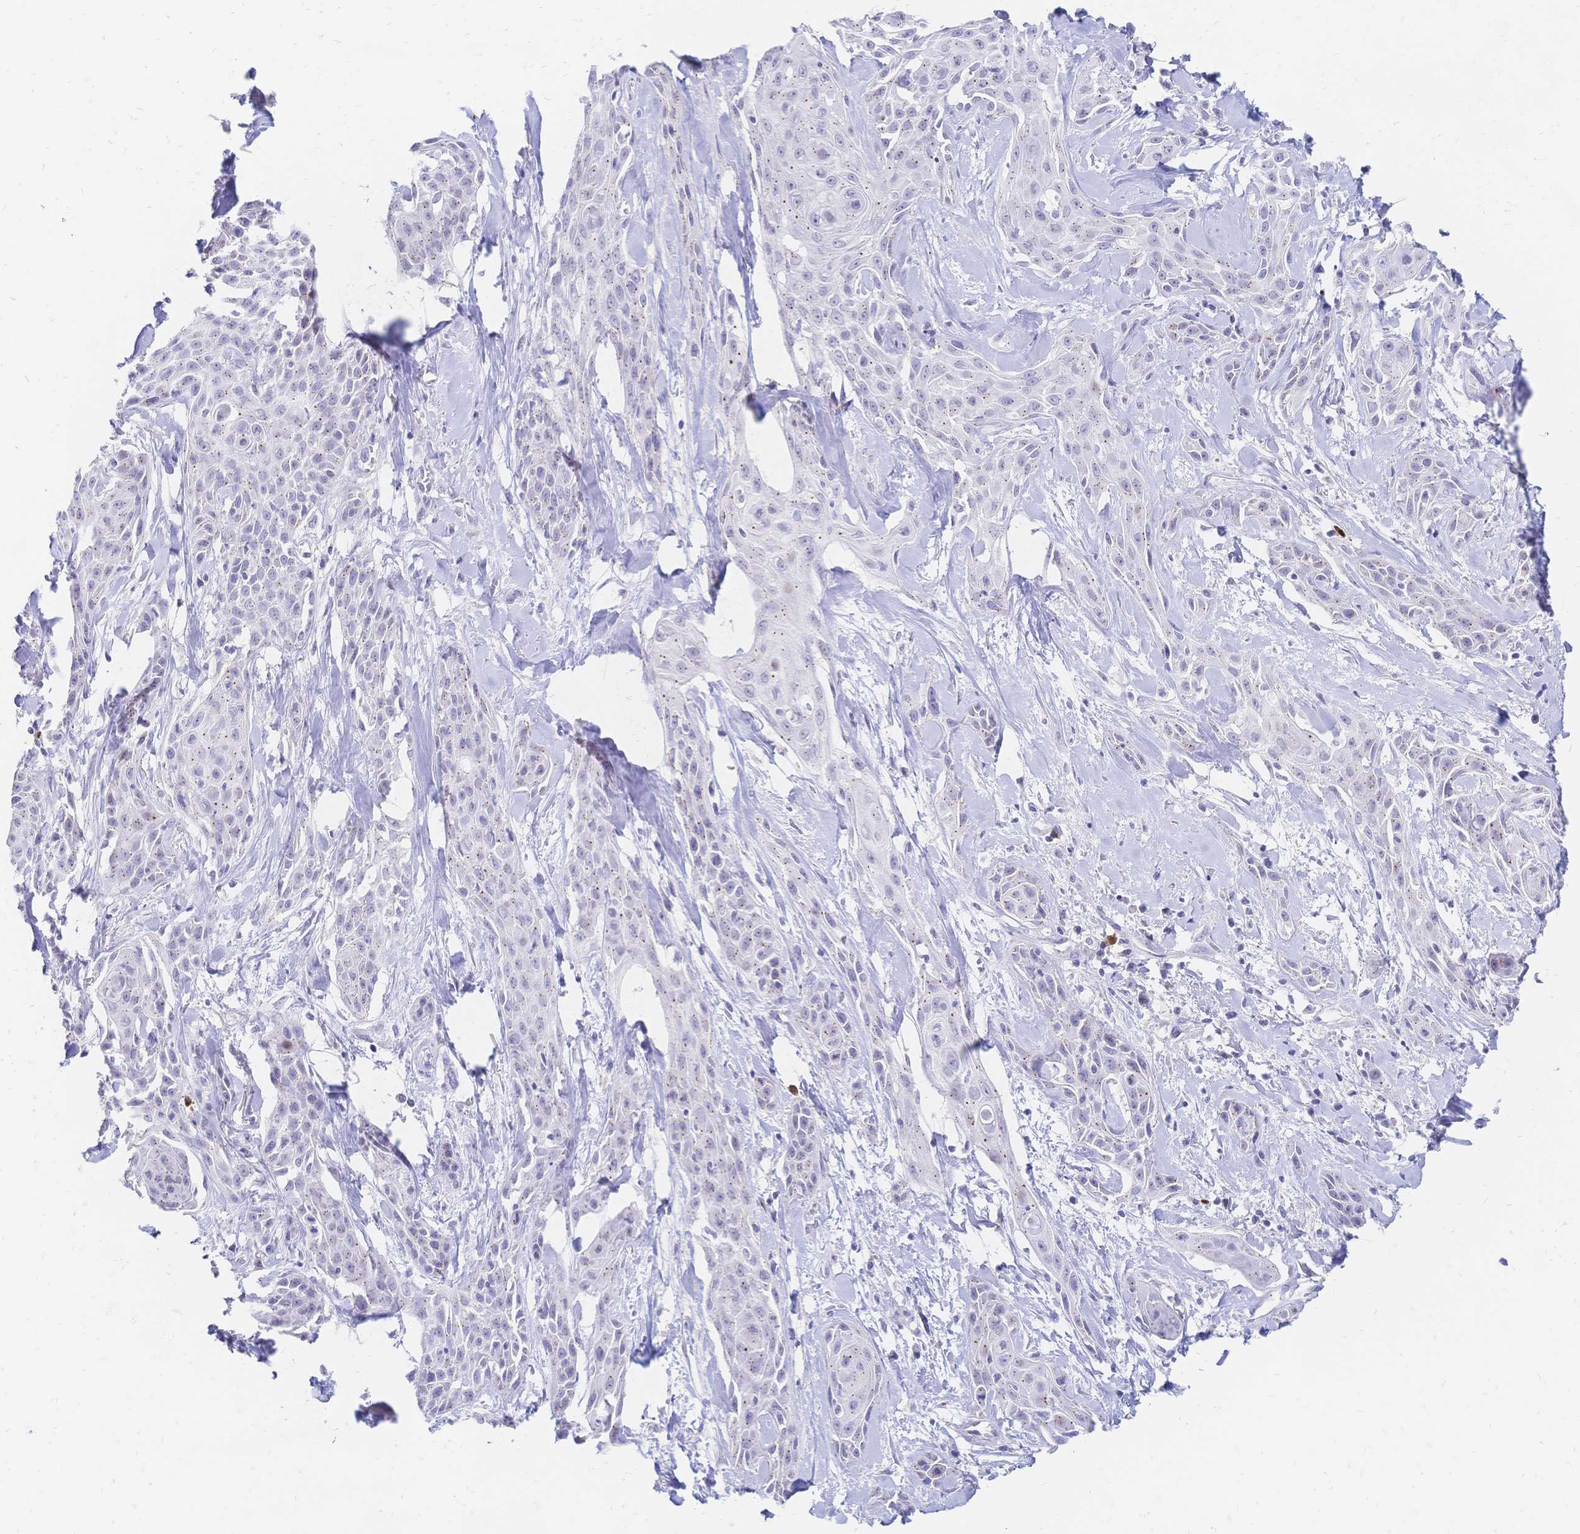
{"staining": {"intensity": "negative", "quantity": "none", "location": "none"}, "tissue": "skin cancer", "cell_type": "Tumor cells", "image_type": "cancer", "snomed": [{"axis": "morphology", "description": "Squamous cell carcinoma, NOS"}, {"axis": "topography", "description": "Skin"}, {"axis": "topography", "description": "Anal"}], "caption": "The photomicrograph displays no significant positivity in tumor cells of squamous cell carcinoma (skin).", "gene": "PSORS1C2", "patient": {"sex": "male", "age": 64}}